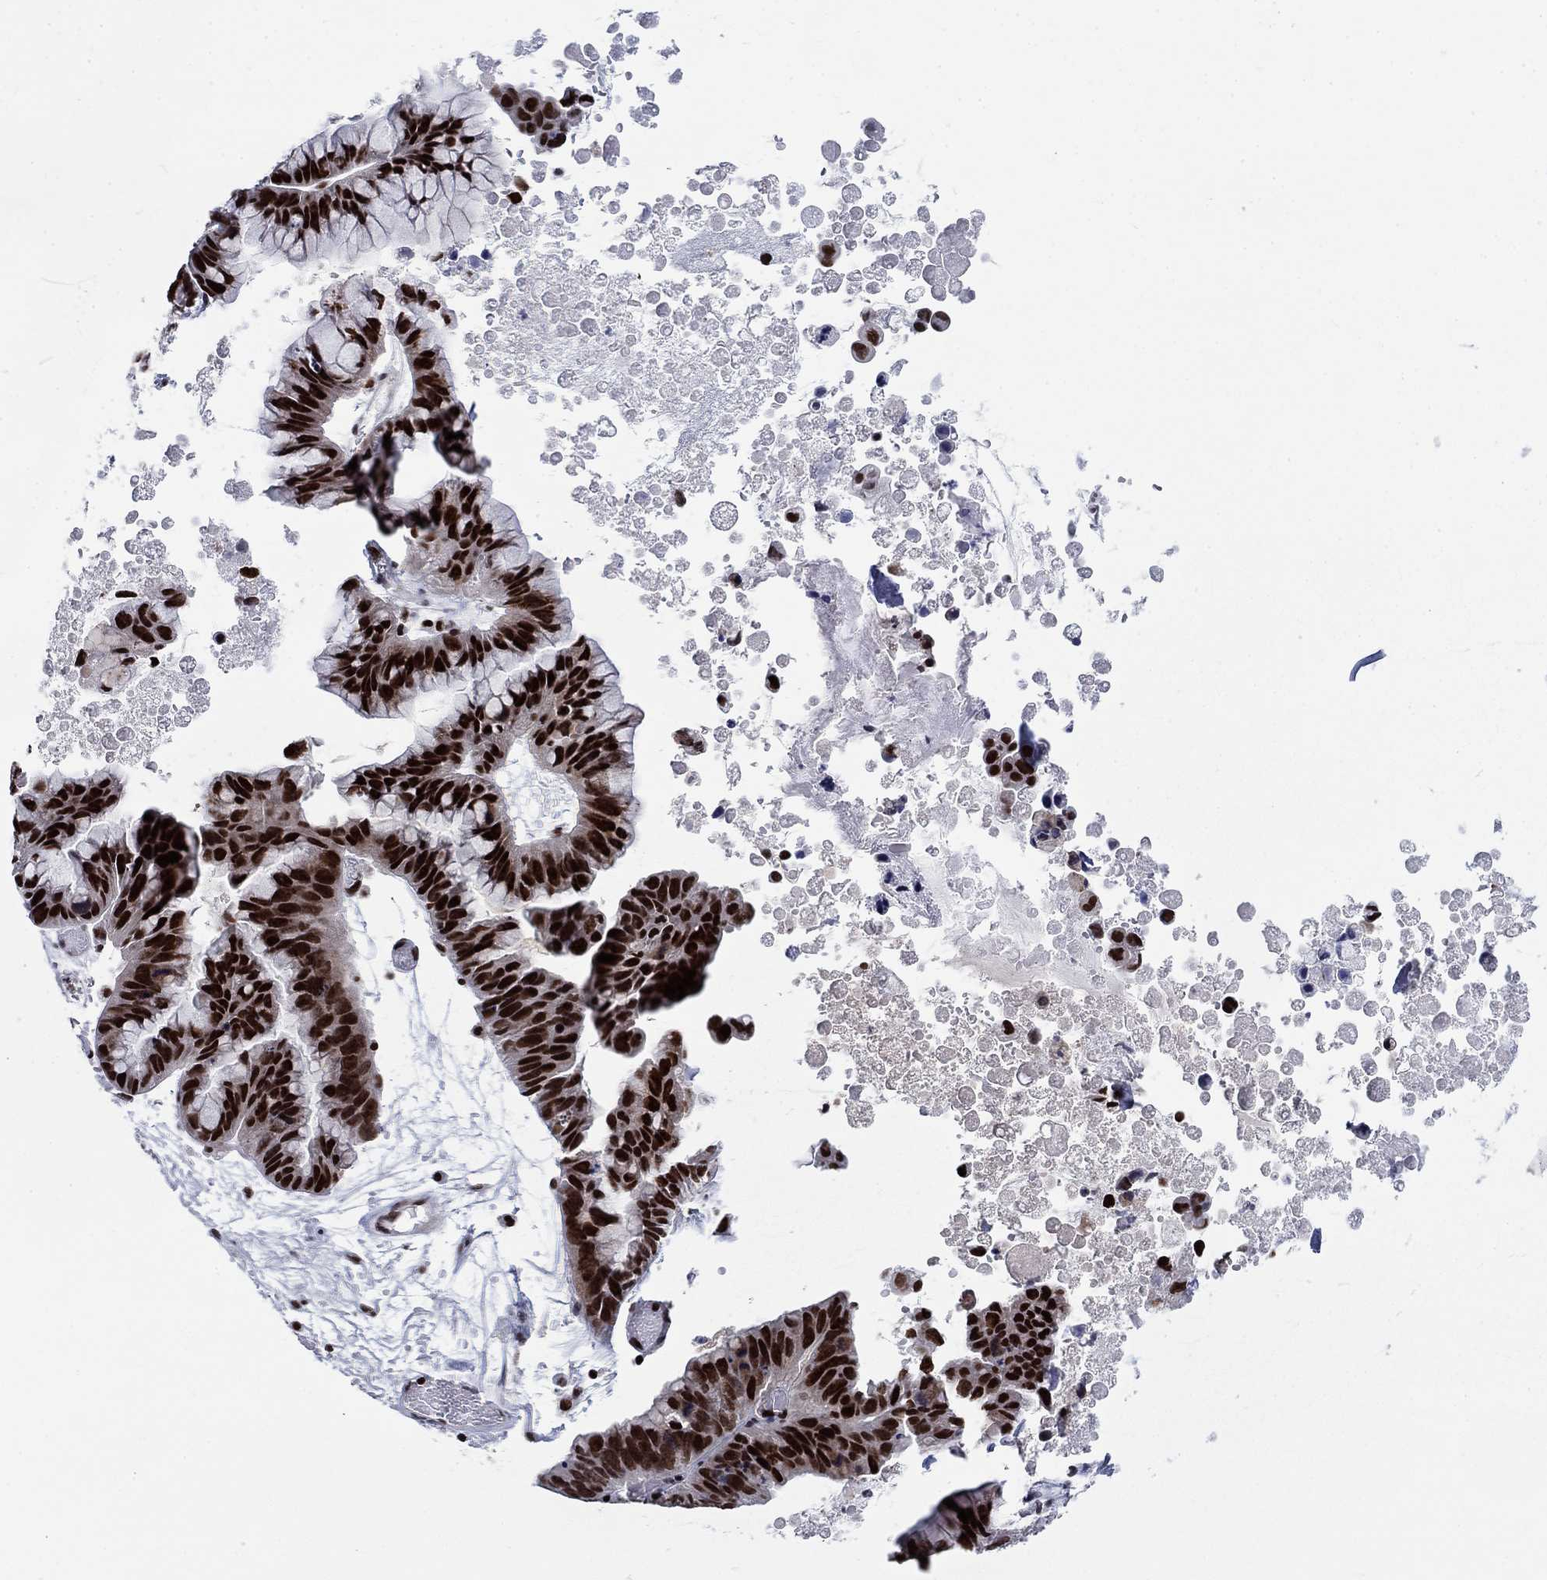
{"staining": {"intensity": "strong", "quantity": ">75%", "location": "nuclear"}, "tissue": "ovarian cancer", "cell_type": "Tumor cells", "image_type": "cancer", "snomed": [{"axis": "morphology", "description": "Cystadenocarcinoma, mucinous, NOS"}, {"axis": "topography", "description": "Ovary"}], "caption": "Ovarian cancer (mucinous cystadenocarcinoma) stained with immunohistochemistry (IHC) shows strong nuclear positivity in about >75% of tumor cells. Immunohistochemistry (ihc) stains the protein of interest in brown and the nuclei are stained blue.", "gene": "RPRD1B", "patient": {"sex": "female", "age": 76}}